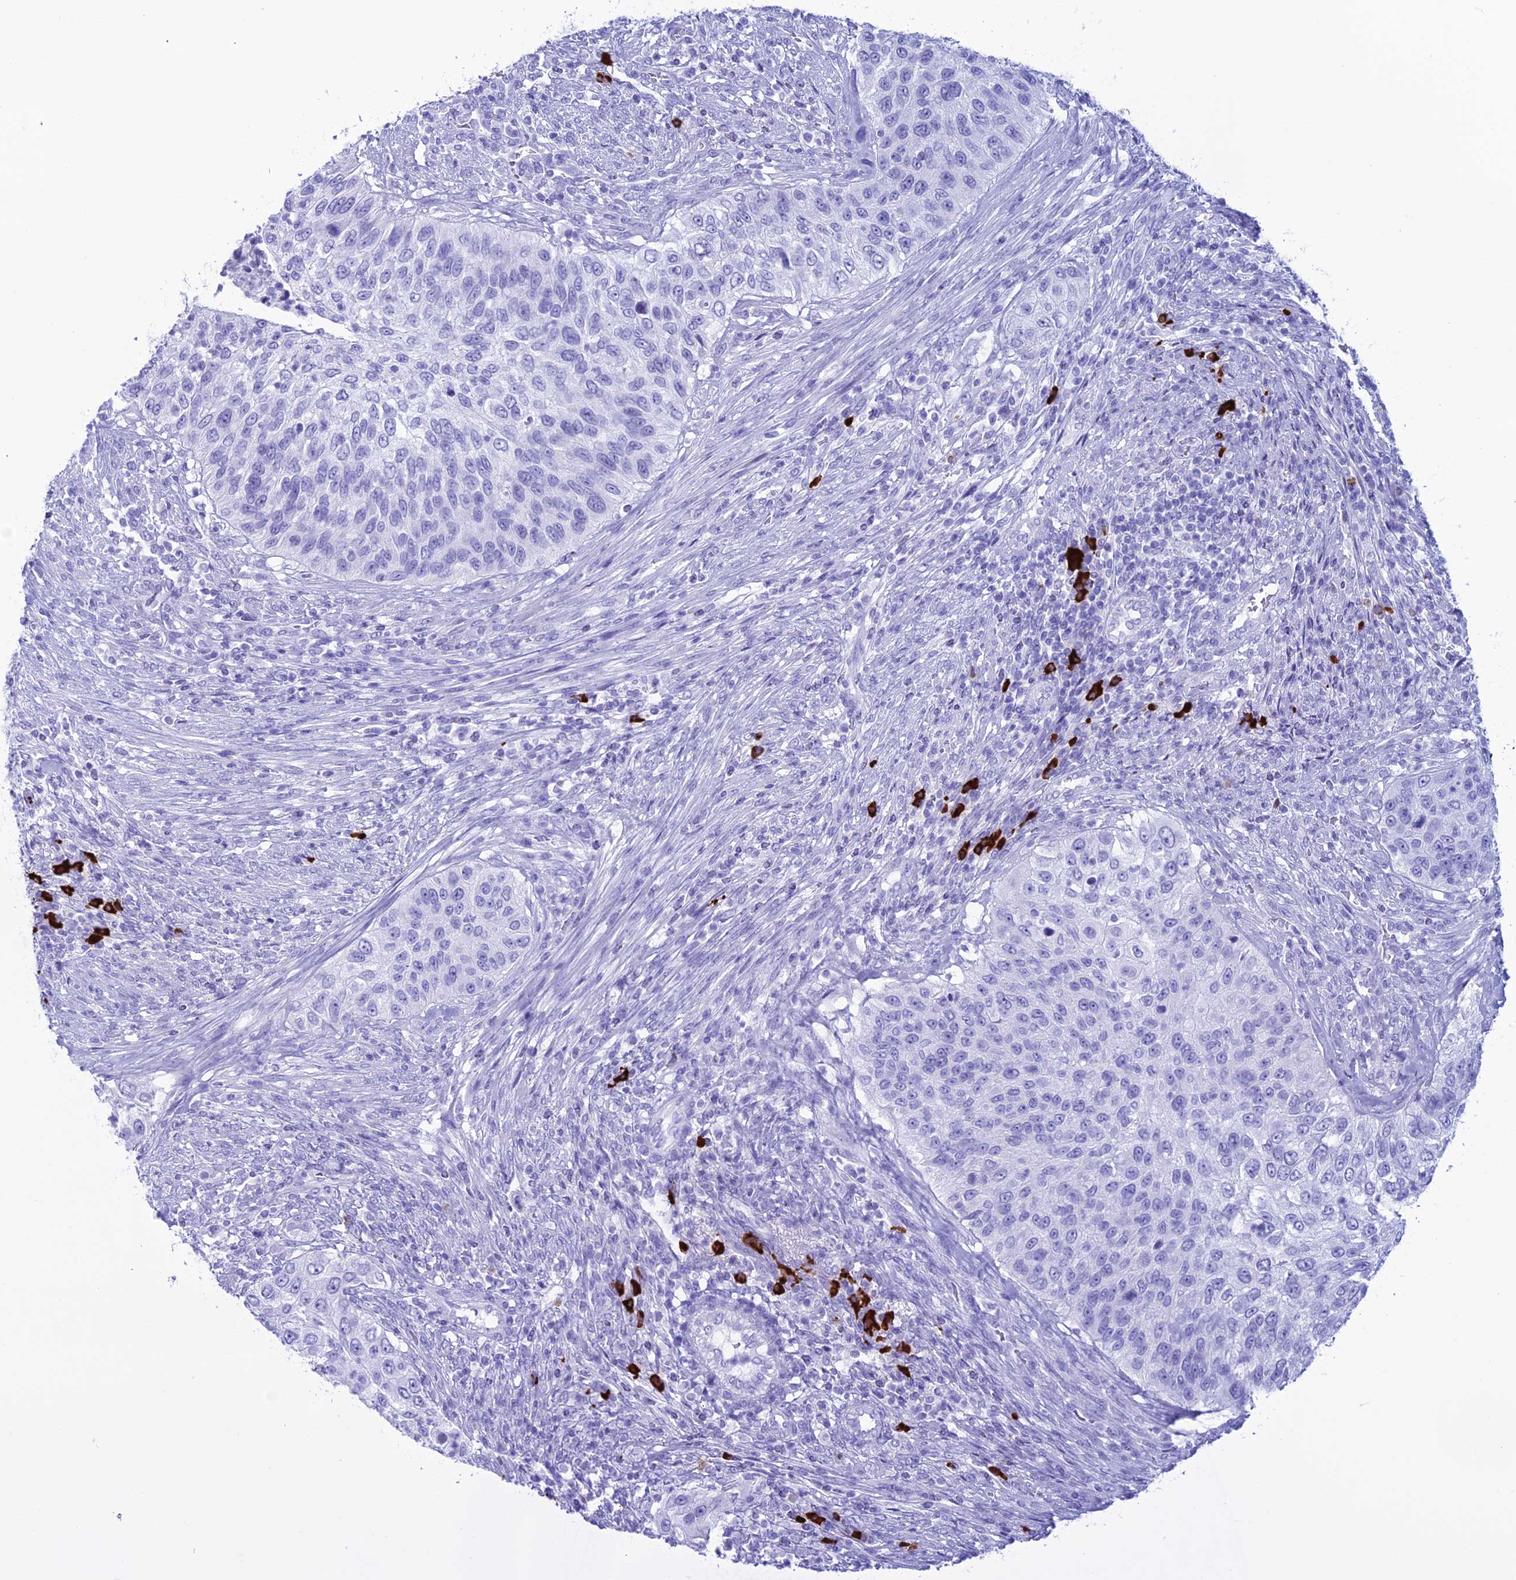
{"staining": {"intensity": "negative", "quantity": "none", "location": "none"}, "tissue": "urothelial cancer", "cell_type": "Tumor cells", "image_type": "cancer", "snomed": [{"axis": "morphology", "description": "Urothelial carcinoma, High grade"}, {"axis": "topography", "description": "Urinary bladder"}], "caption": "Immunohistochemistry of urothelial cancer exhibits no expression in tumor cells.", "gene": "MZB1", "patient": {"sex": "female", "age": 60}}